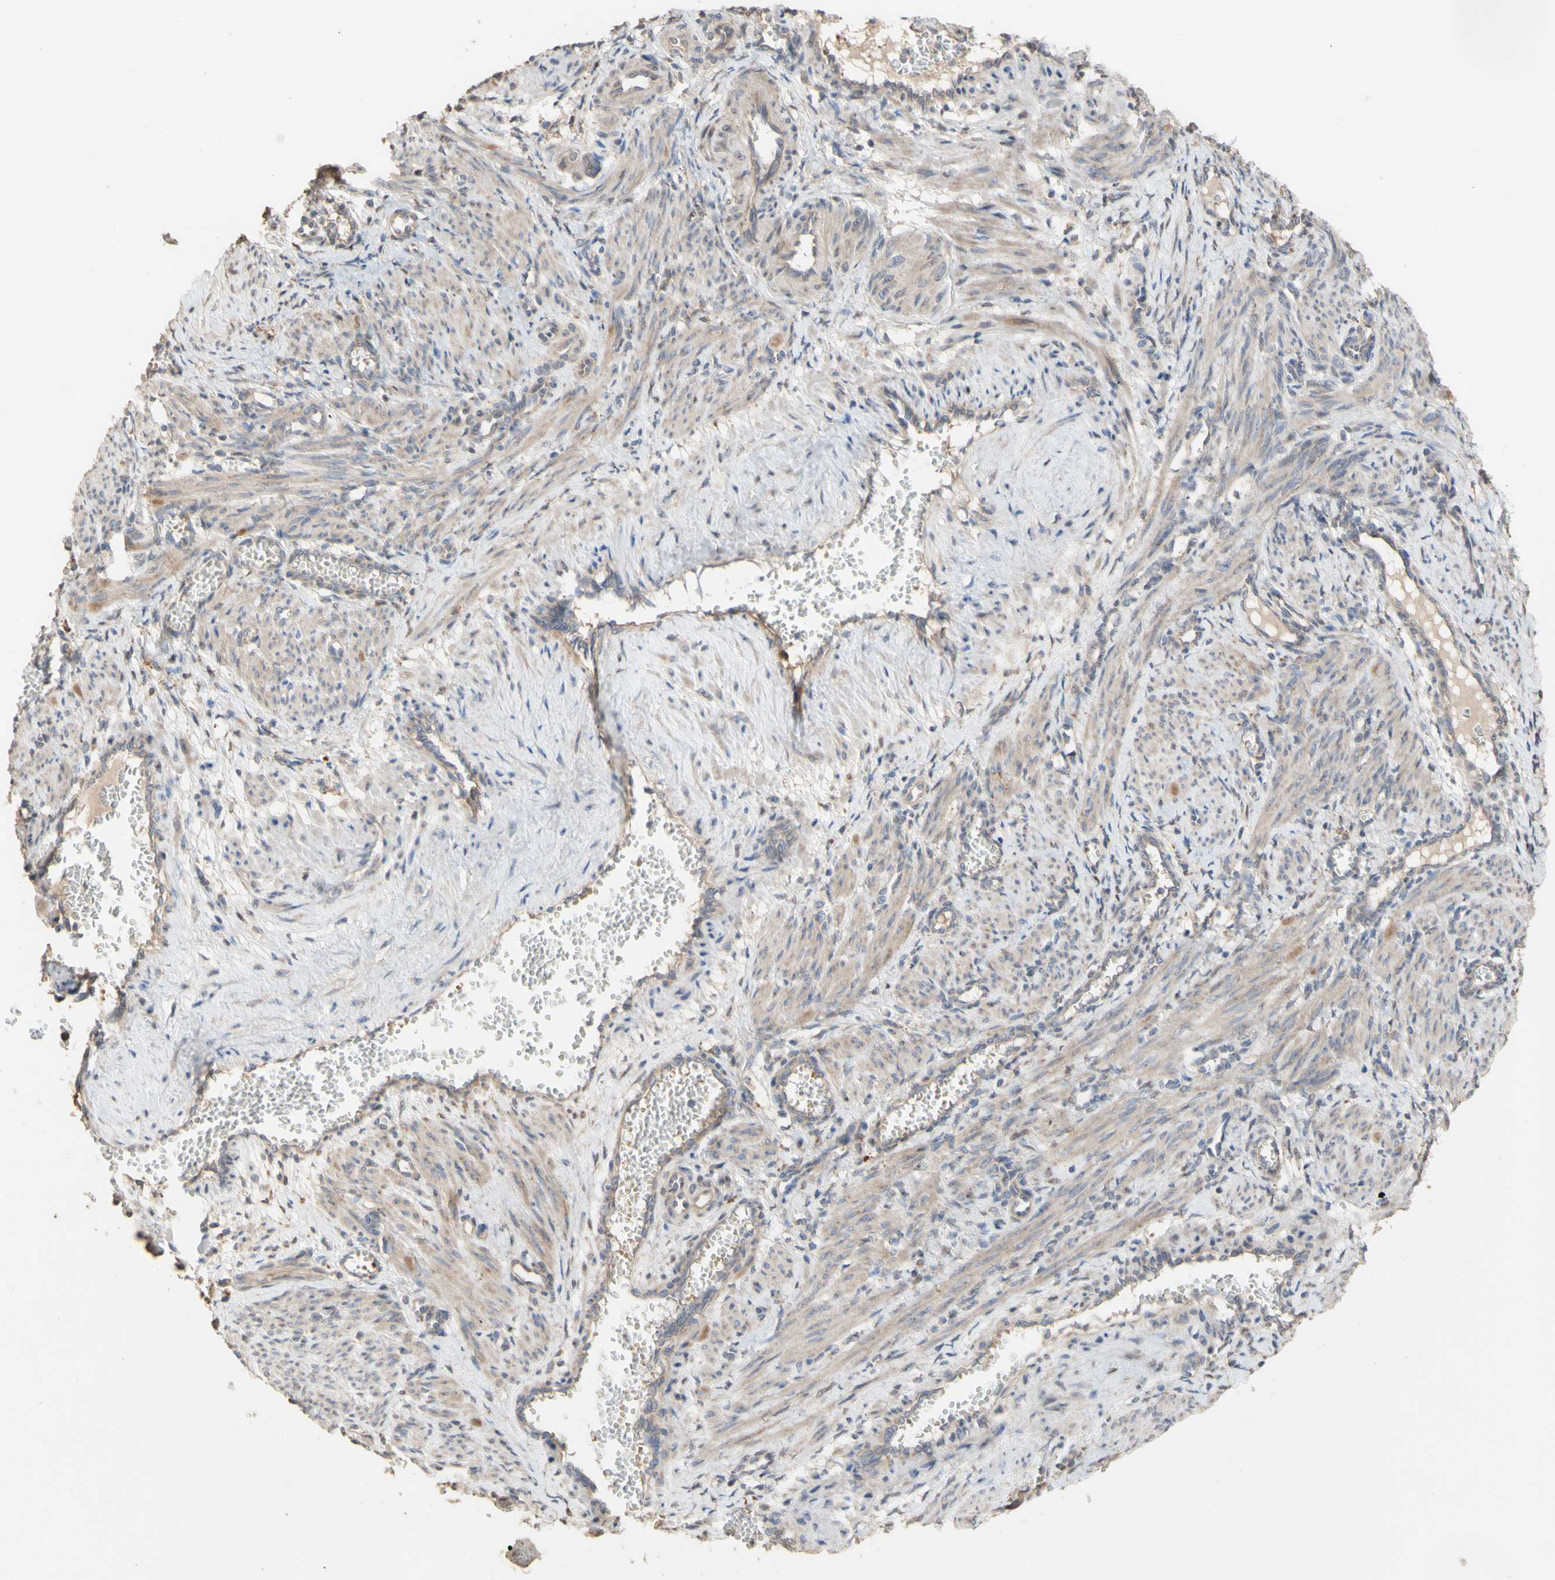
{"staining": {"intensity": "weak", "quantity": "<25%", "location": "cytoplasmic/membranous"}, "tissue": "smooth muscle", "cell_type": "Smooth muscle cells", "image_type": "normal", "snomed": [{"axis": "morphology", "description": "Normal tissue, NOS"}, {"axis": "topography", "description": "Endometrium"}], "caption": "Smooth muscle cells show no significant expression in normal smooth muscle.", "gene": "NECTIN3", "patient": {"sex": "female", "age": 33}}